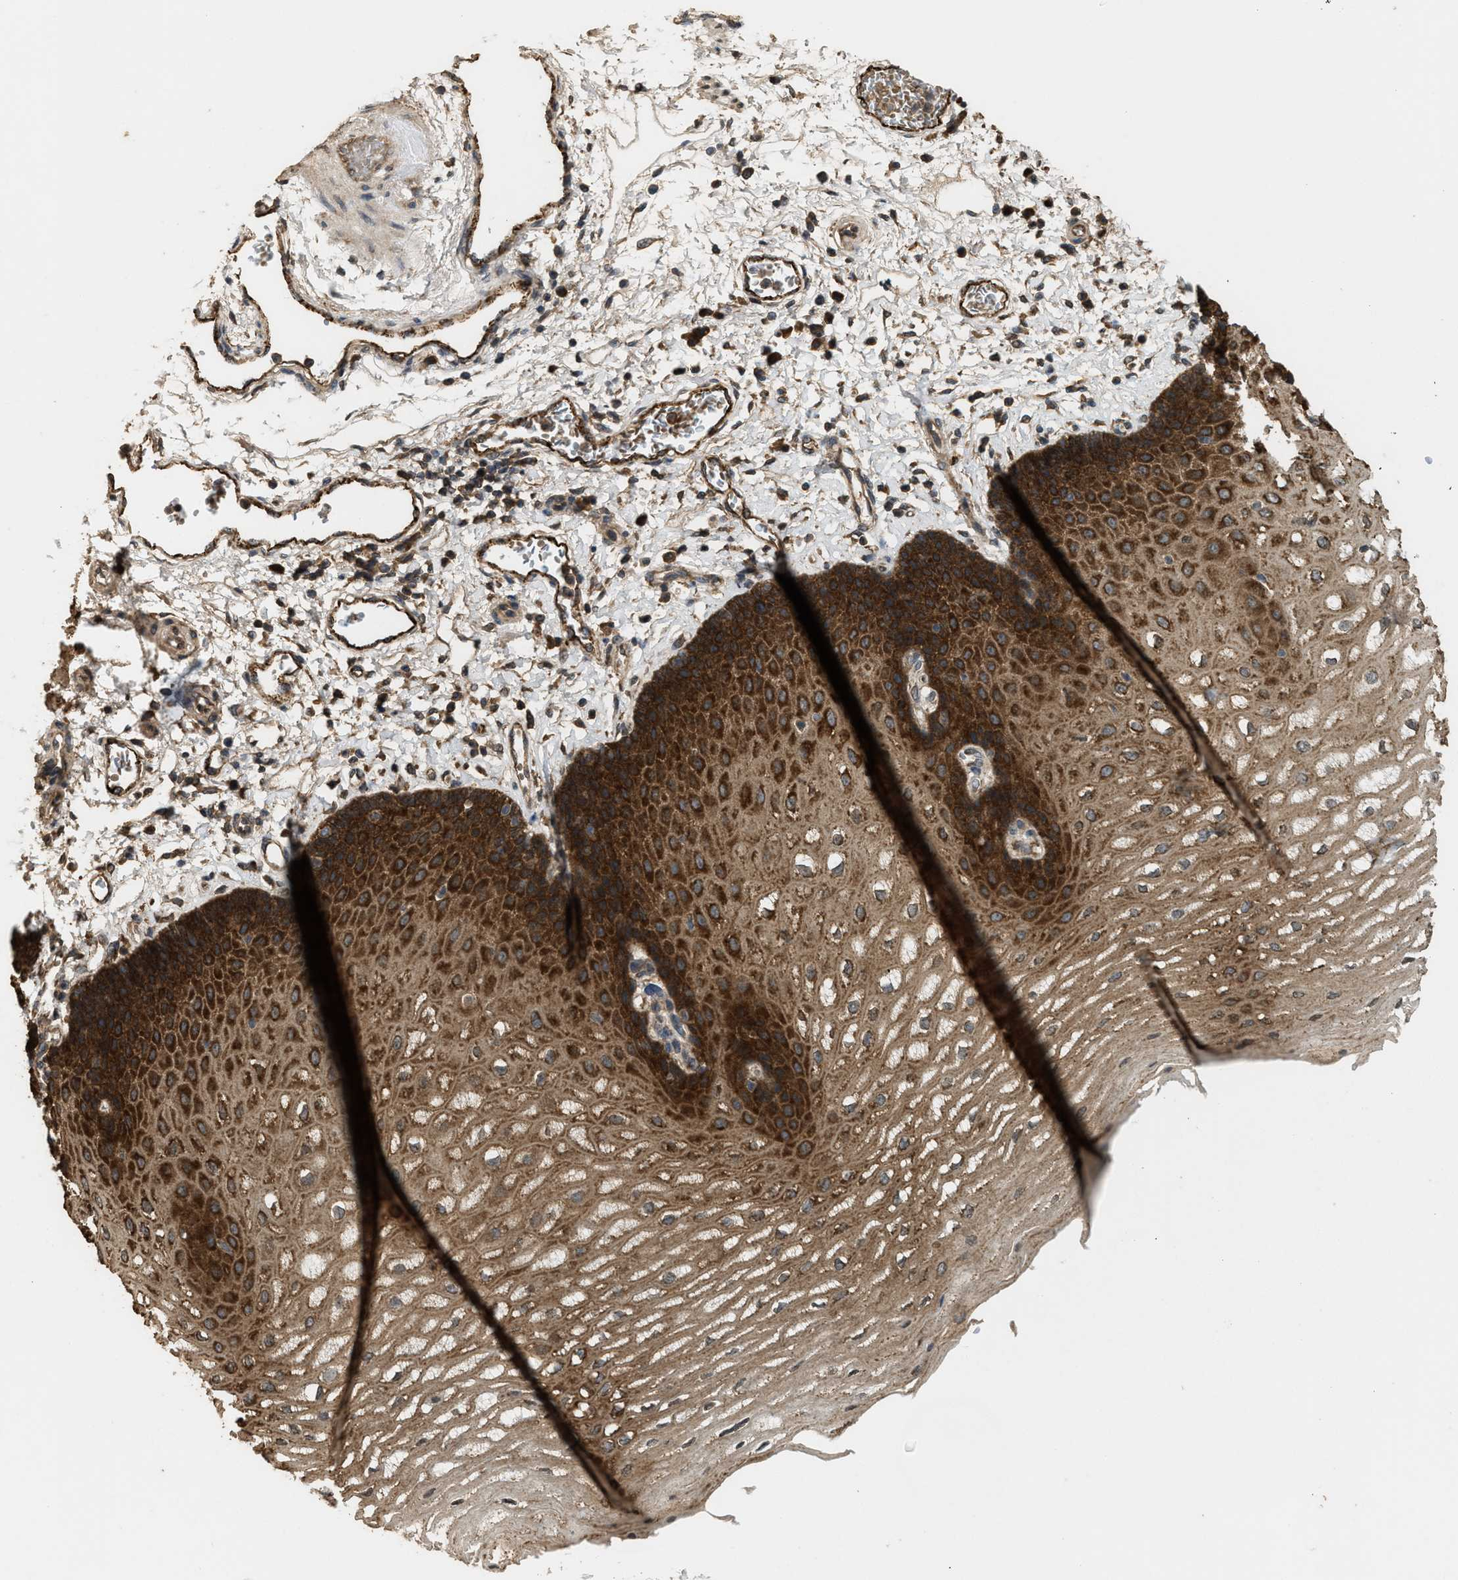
{"staining": {"intensity": "strong", "quantity": ">75%", "location": "cytoplasmic/membranous"}, "tissue": "esophagus", "cell_type": "Squamous epithelial cells", "image_type": "normal", "snomed": [{"axis": "morphology", "description": "Normal tissue, NOS"}, {"axis": "topography", "description": "Esophagus"}], "caption": "Immunohistochemistry (IHC) photomicrograph of unremarkable human esophagus stained for a protein (brown), which reveals high levels of strong cytoplasmic/membranous staining in about >75% of squamous epithelial cells.", "gene": "ARHGEF5", "patient": {"sex": "male", "age": 54}}